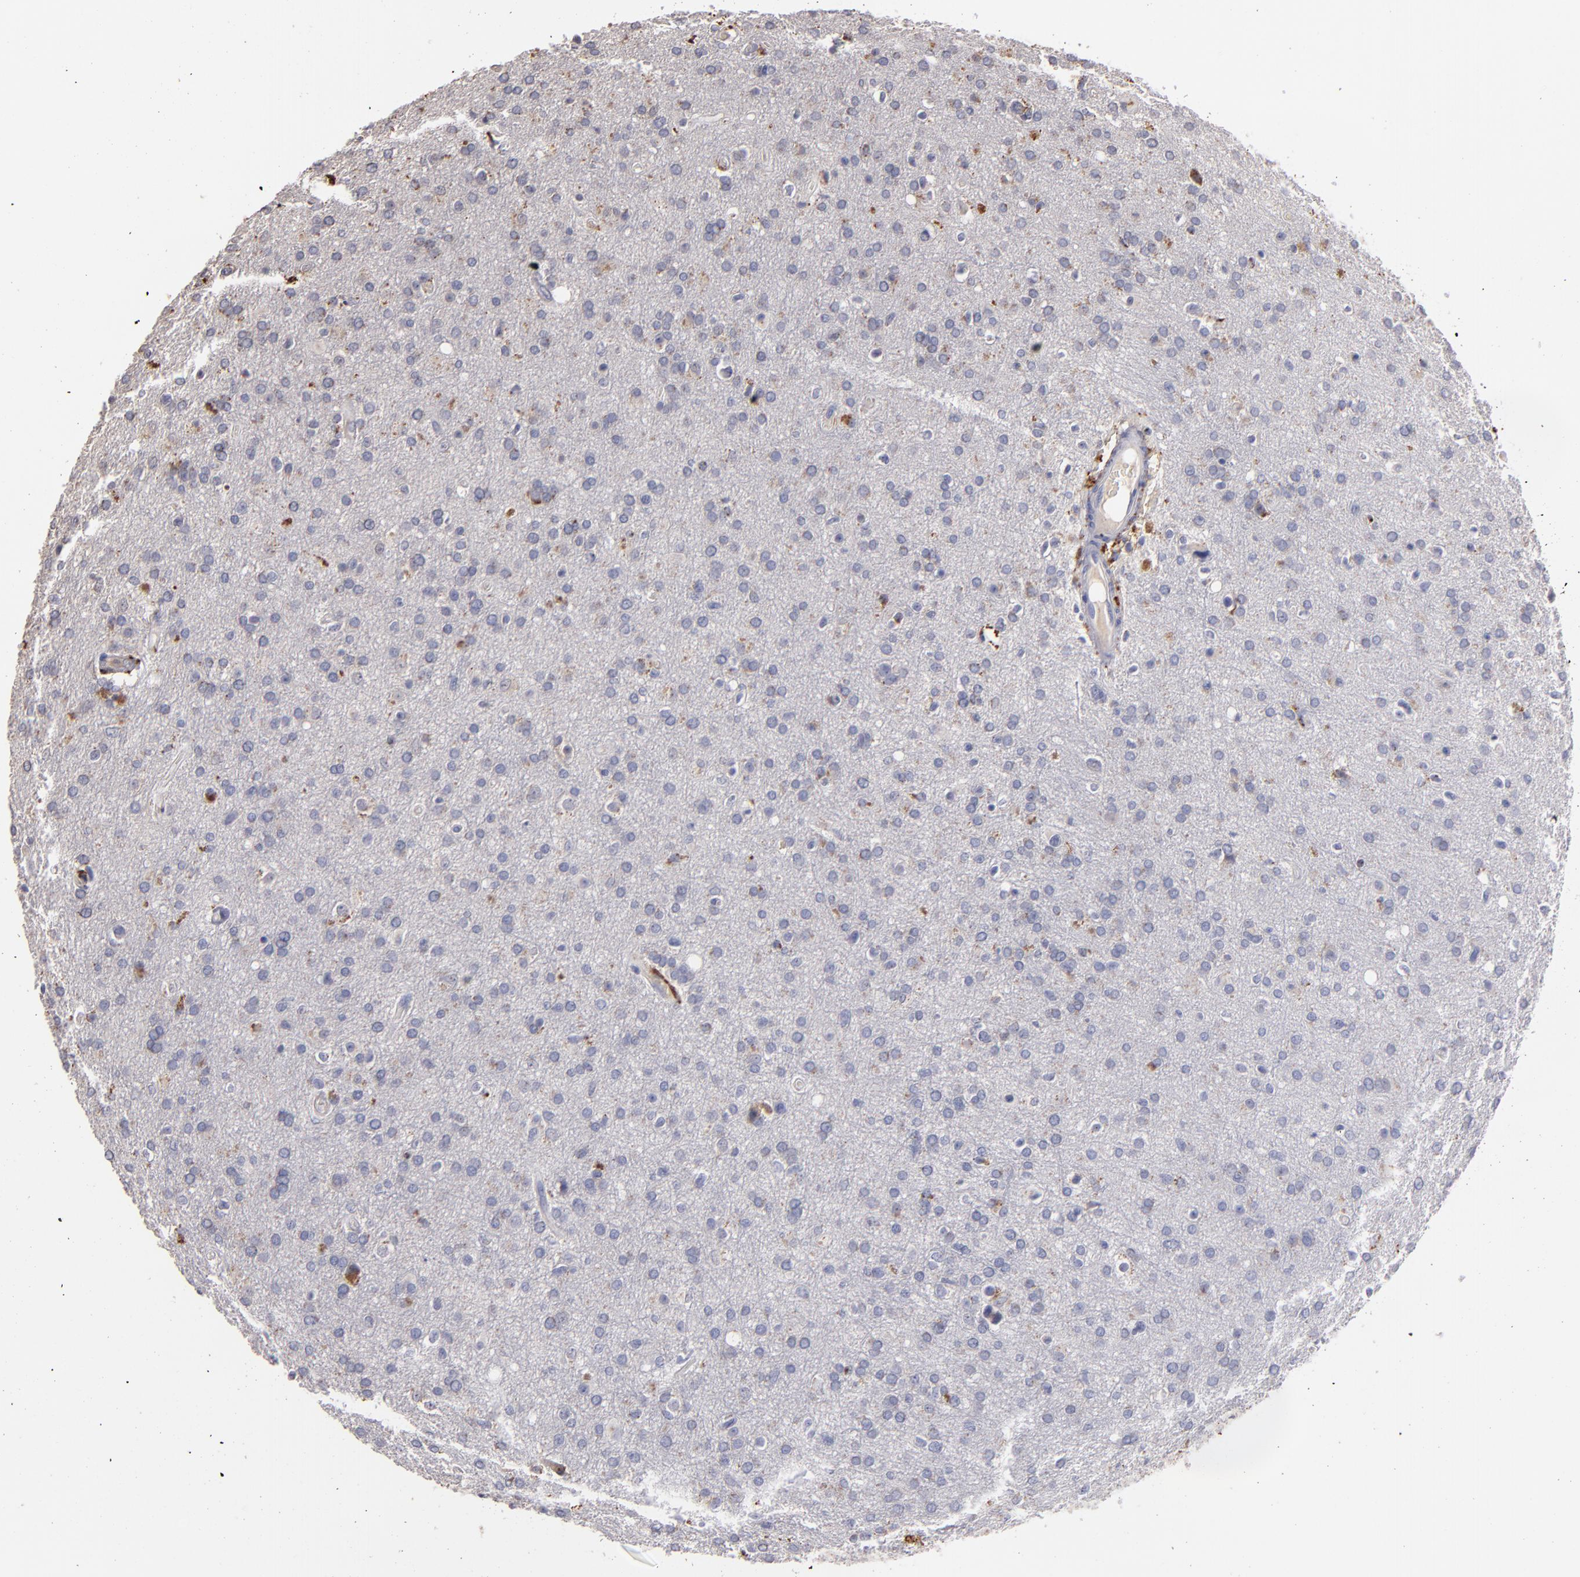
{"staining": {"intensity": "weak", "quantity": "25%-75%", "location": "cytoplasmic/membranous"}, "tissue": "glioma", "cell_type": "Tumor cells", "image_type": "cancer", "snomed": [{"axis": "morphology", "description": "Glioma, malignant, High grade"}, {"axis": "topography", "description": "Brain"}], "caption": "Tumor cells show low levels of weak cytoplasmic/membranous expression in about 25%-75% of cells in high-grade glioma (malignant).", "gene": "TRAF1", "patient": {"sex": "male", "age": 33}}